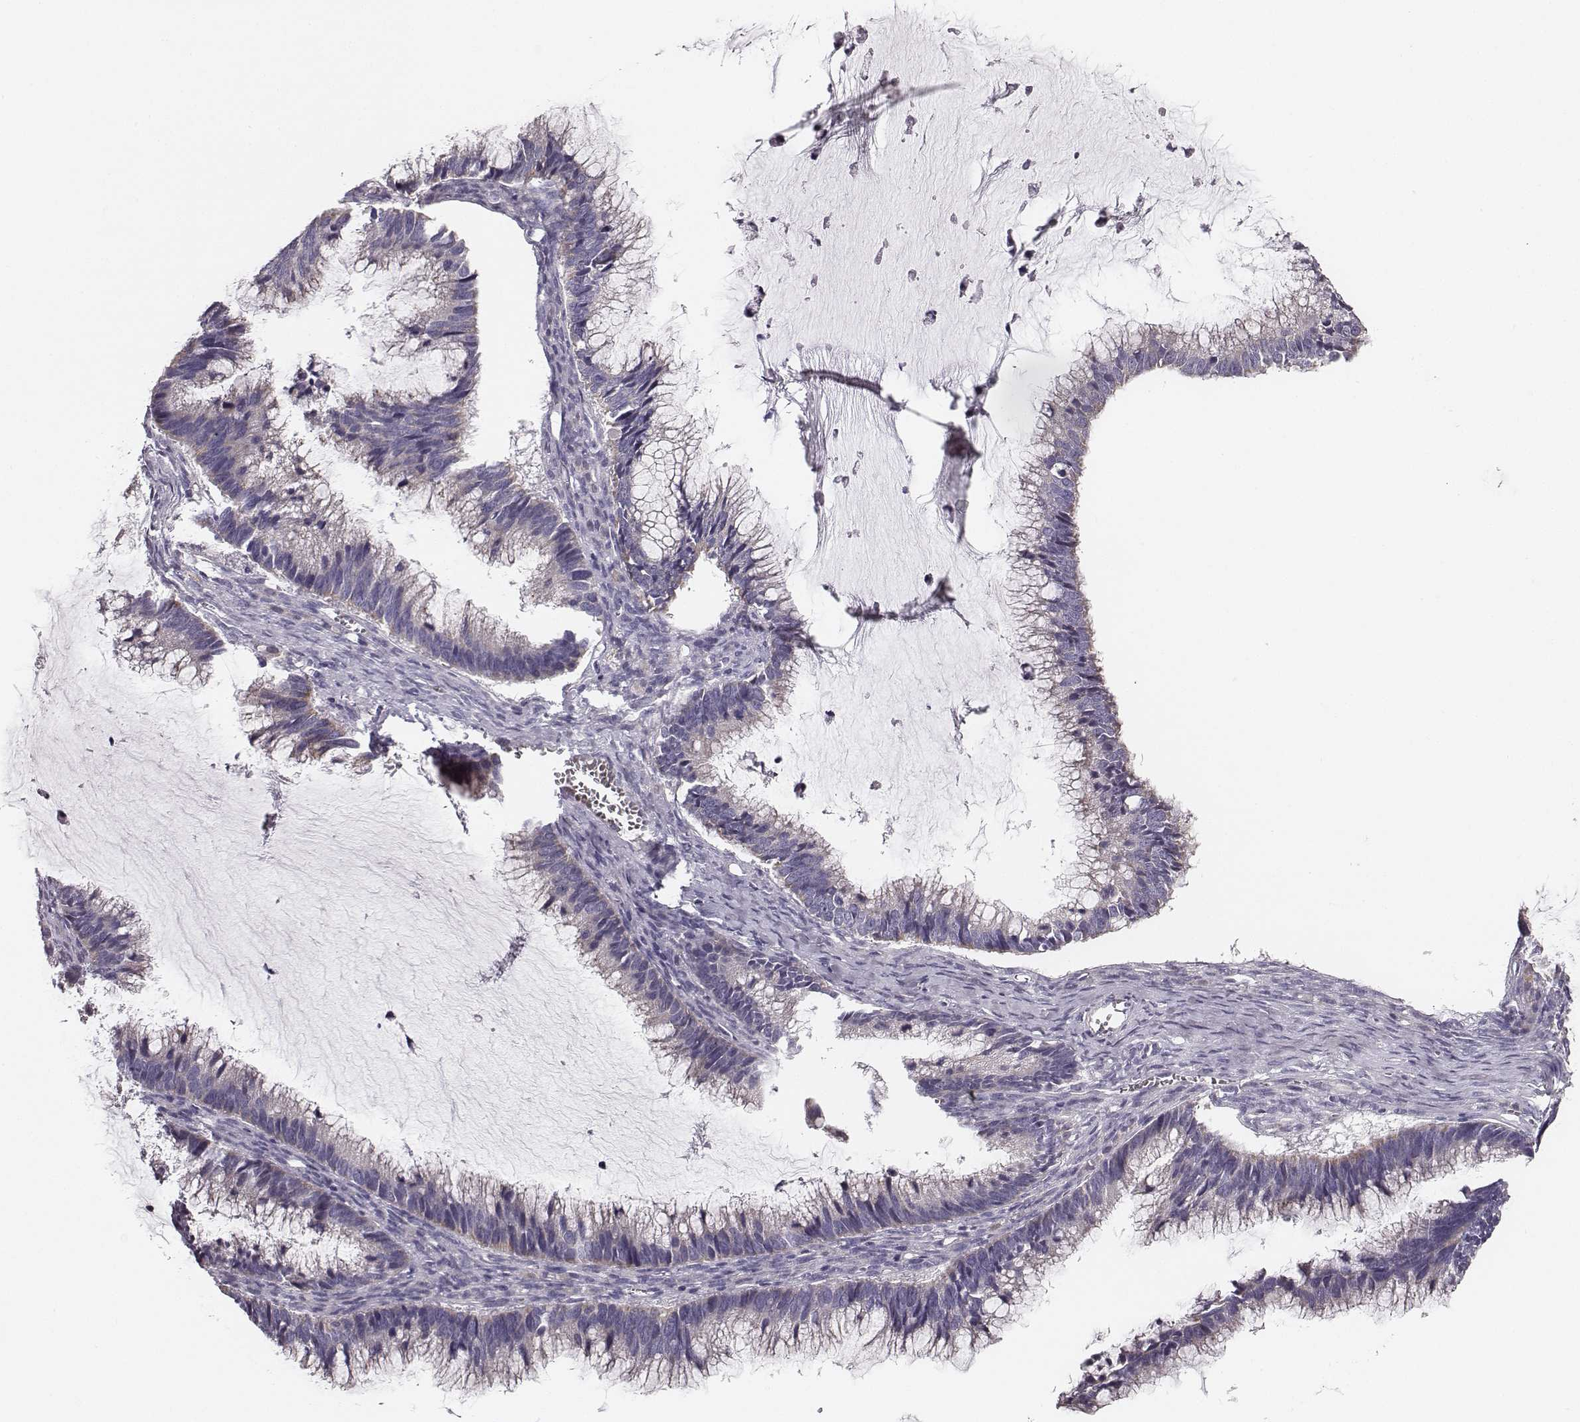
{"staining": {"intensity": "negative", "quantity": "none", "location": "none"}, "tissue": "ovarian cancer", "cell_type": "Tumor cells", "image_type": "cancer", "snomed": [{"axis": "morphology", "description": "Cystadenocarcinoma, mucinous, NOS"}, {"axis": "topography", "description": "Ovary"}], "caption": "Tumor cells show no significant staining in ovarian mucinous cystadenocarcinoma.", "gene": "UBL4B", "patient": {"sex": "female", "age": 38}}